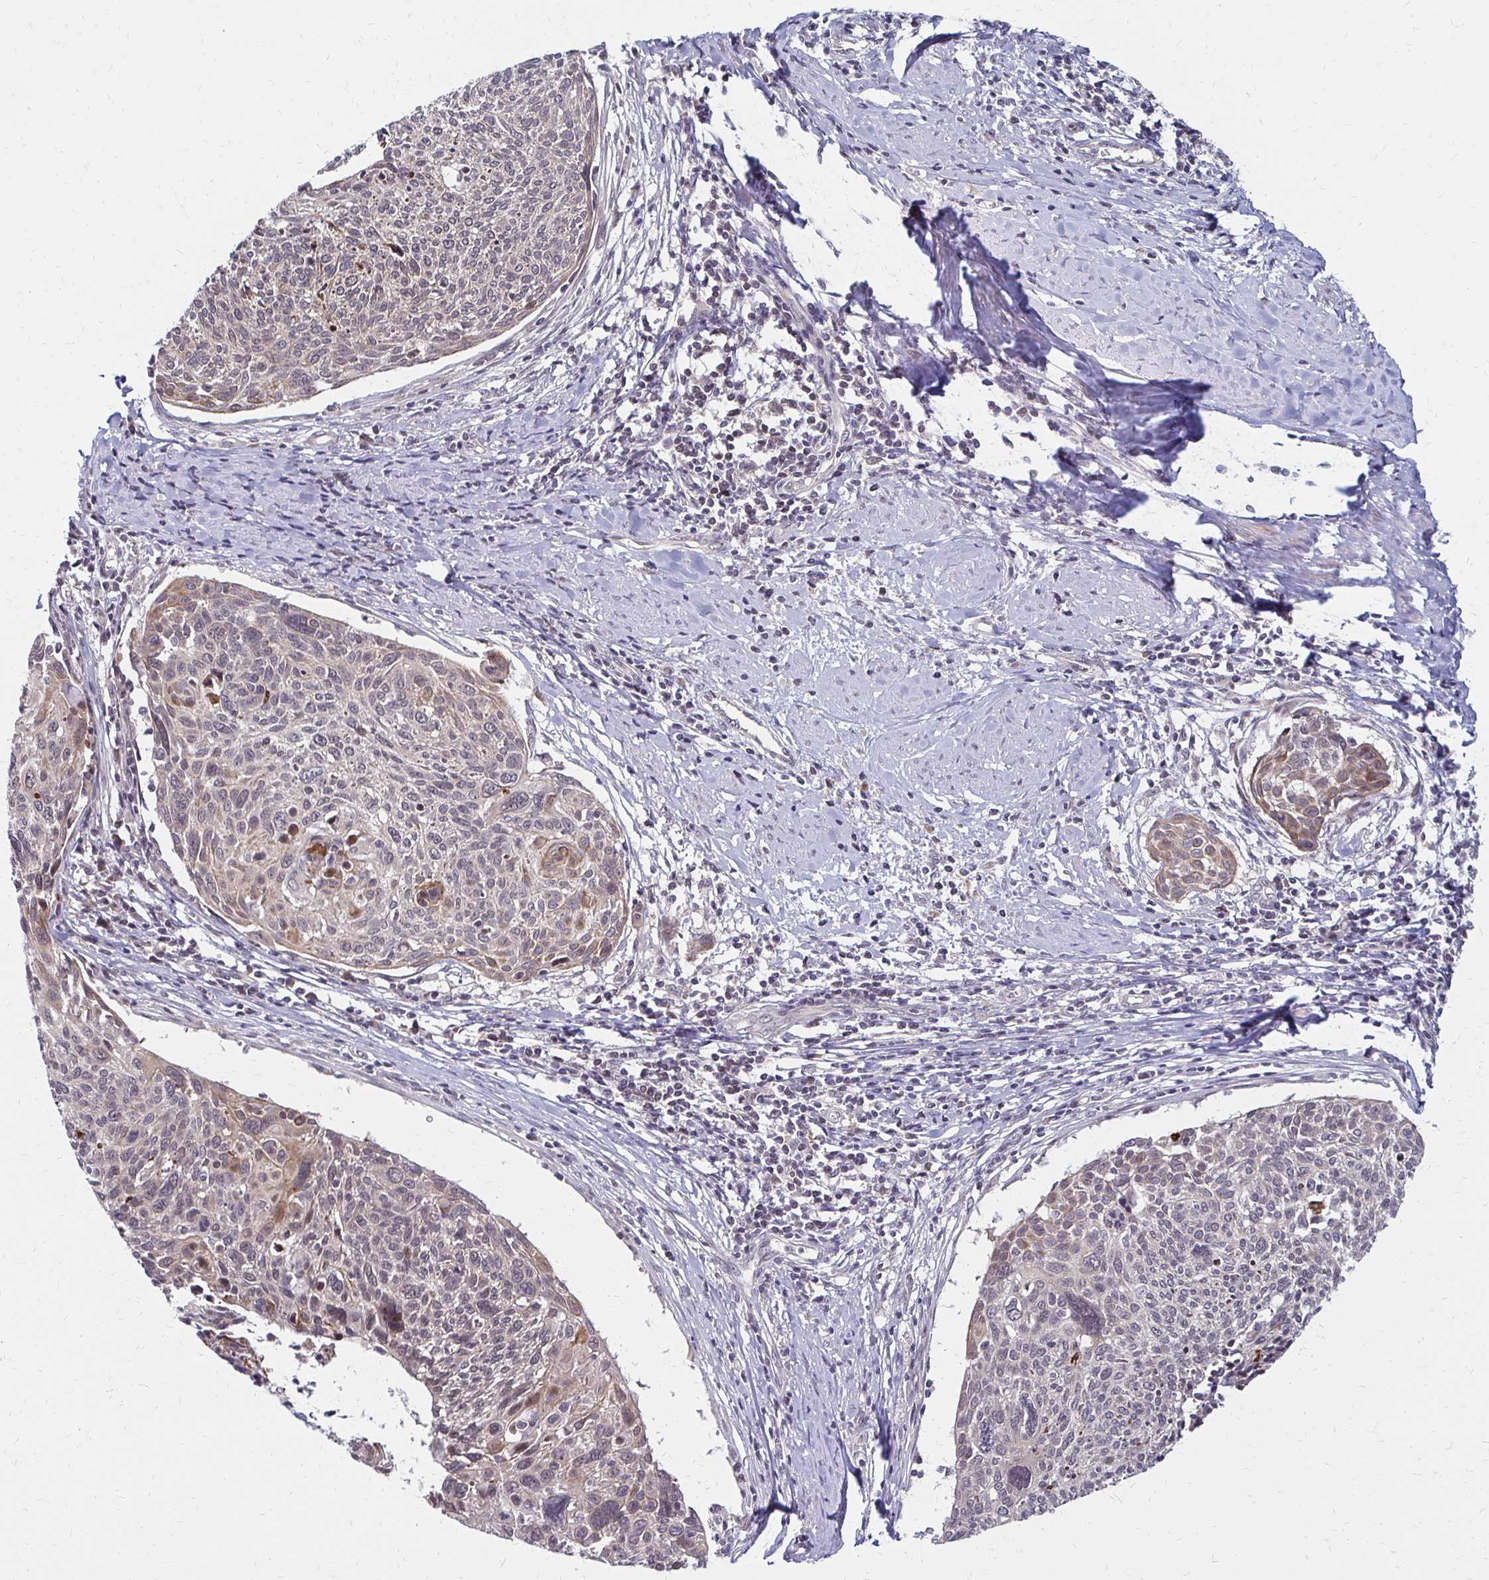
{"staining": {"intensity": "weak", "quantity": "25%-75%", "location": "cytoplasmic/membranous,nuclear"}, "tissue": "cervical cancer", "cell_type": "Tumor cells", "image_type": "cancer", "snomed": [{"axis": "morphology", "description": "Squamous cell carcinoma, NOS"}, {"axis": "topography", "description": "Cervix"}], "caption": "IHC staining of cervical cancer, which reveals low levels of weak cytoplasmic/membranous and nuclear staining in approximately 25%-75% of tumor cells indicating weak cytoplasmic/membranous and nuclear protein staining. The staining was performed using DAB (brown) for protein detection and nuclei were counterstained in hematoxylin (blue).", "gene": "TRIR", "patient": {"sex": "female", "age": 49}}